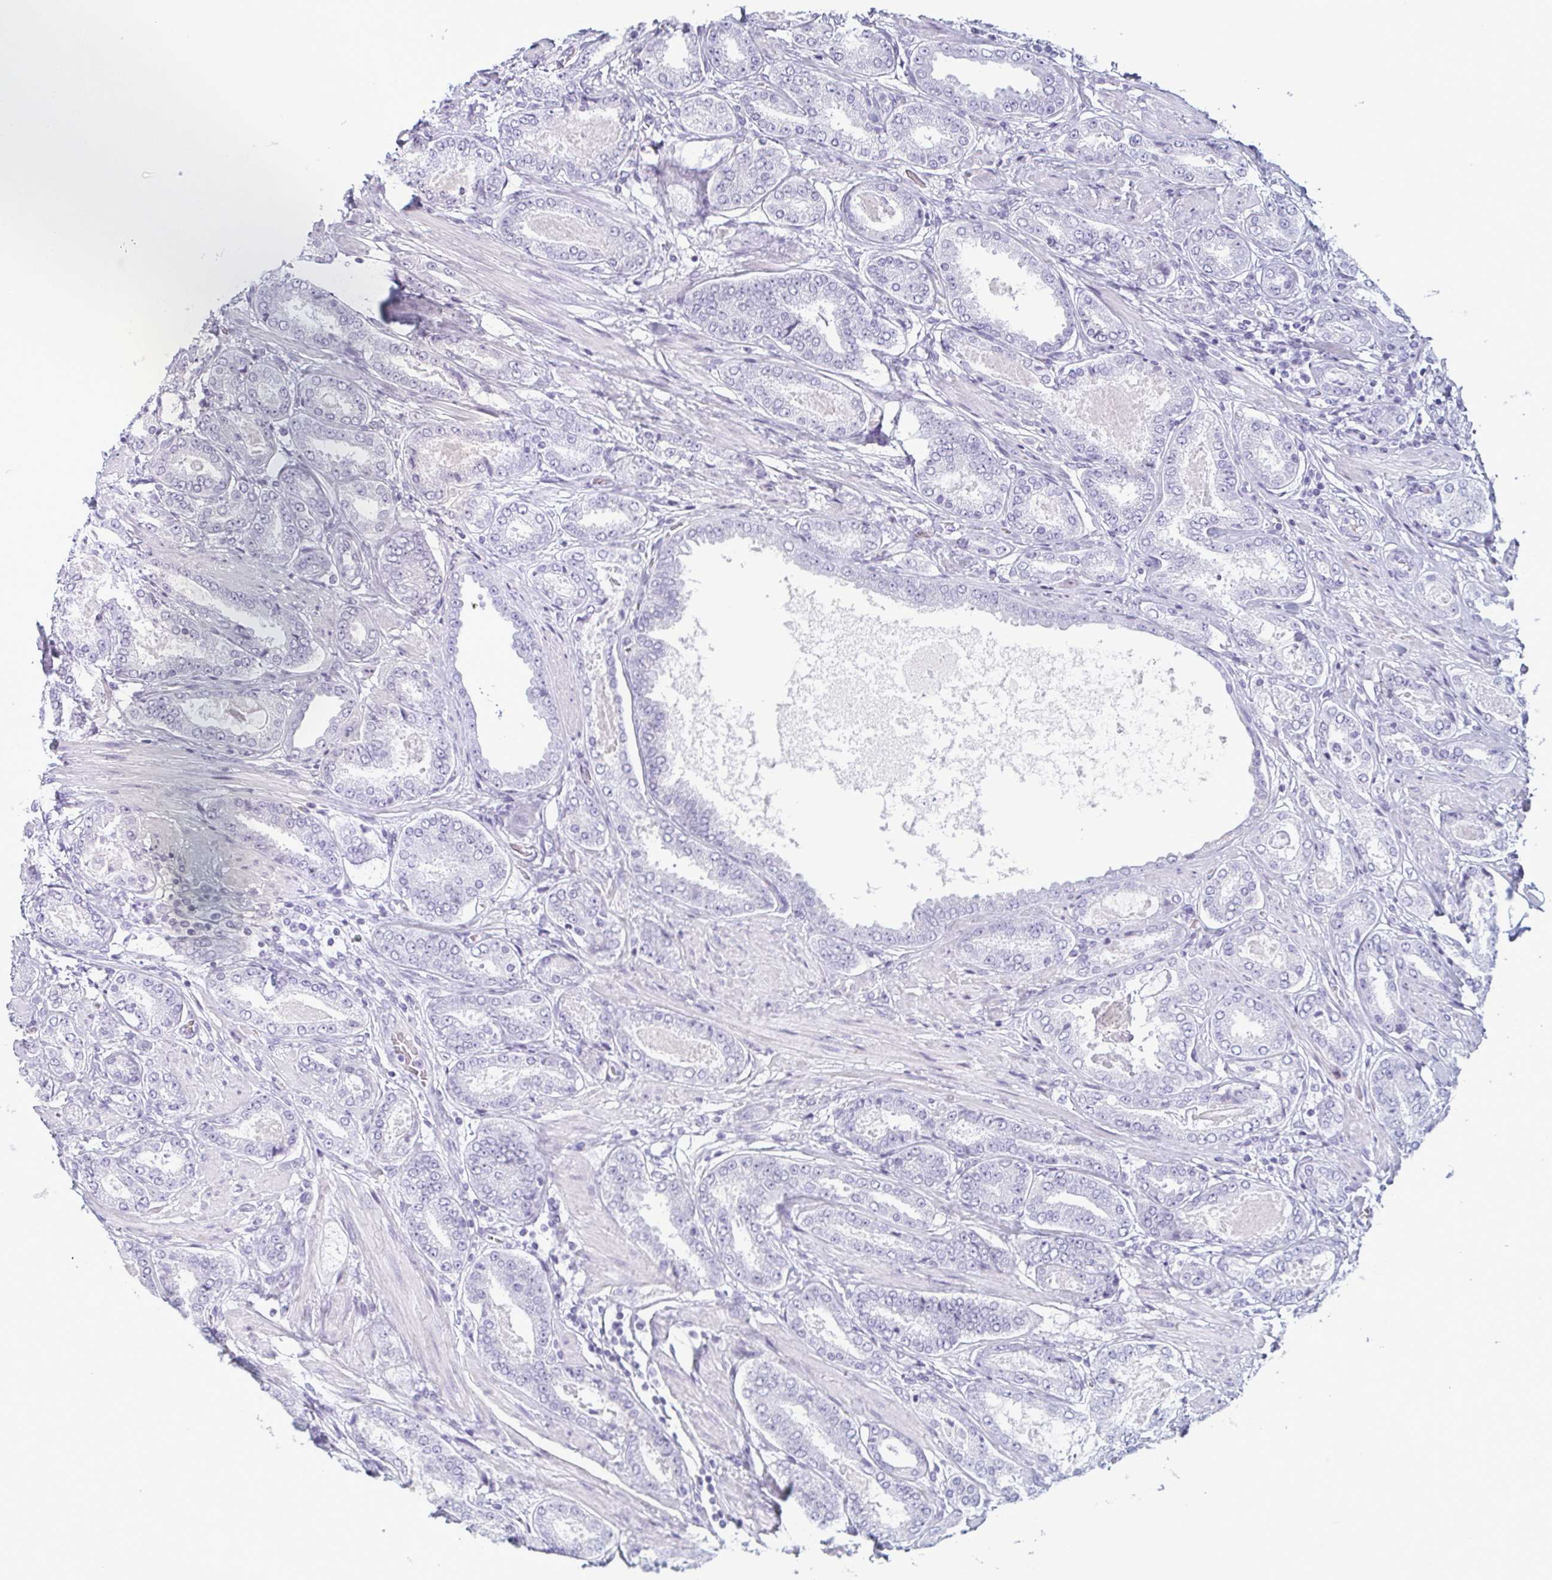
{"staining": {"intensity": "negative", "quantity": "none", "location": "none"}, "tissue": "prostate cancer", "cell_type": "Tumor cells", "image_type": "cancer", "snomed": [{"axis": "morphology", "description": "Adenocarcinoma, High grade"}, {"axis": "topography", "description": "Prostate"}], "caption": "This is a image of immunohistochemistry (IHC) staining of prostate cancer, which shows no expression in tumor cells.", "gene": "KRT78", "patient": {"sex": "male", "age": 63}}